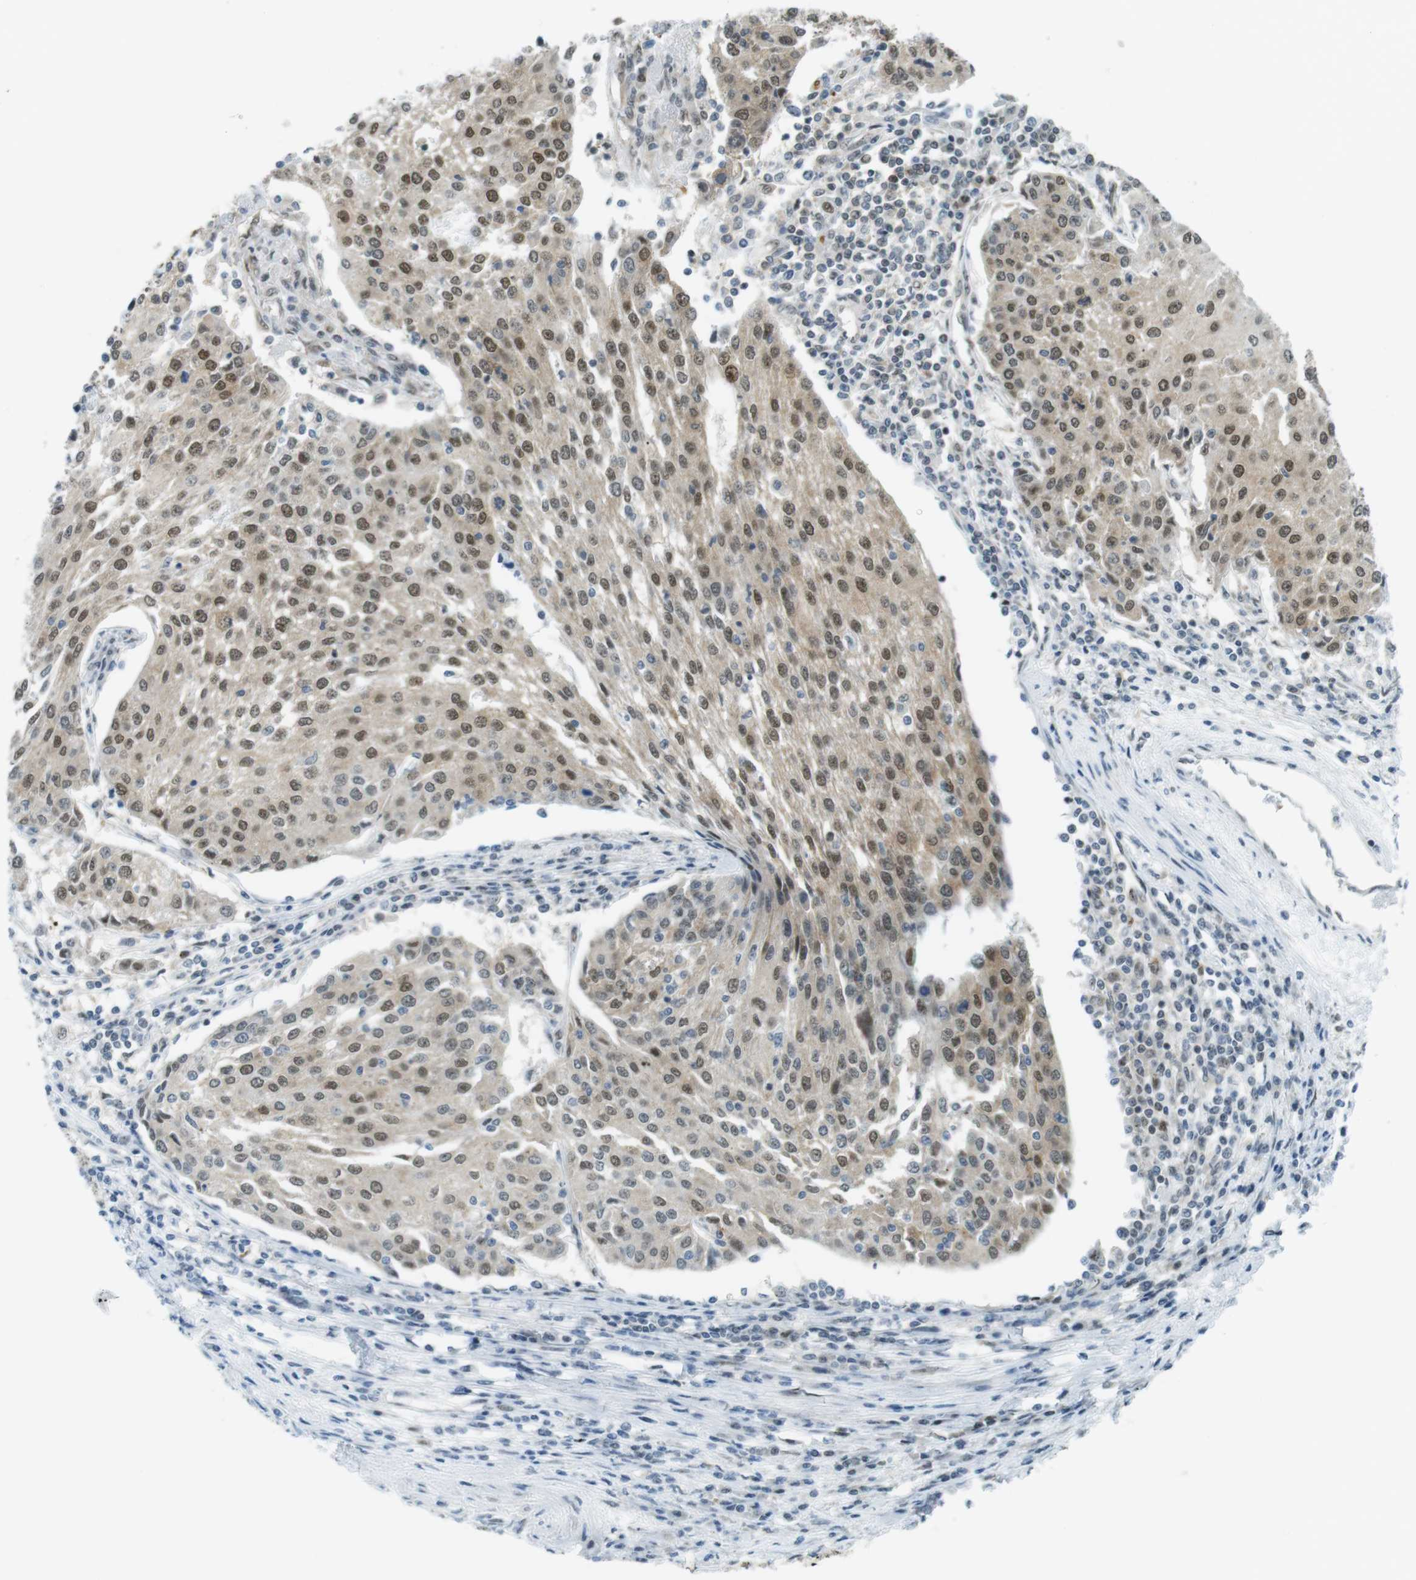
{"staining": {"intensity": "moderate", "quantity": ">75%", "location": "cytoplasmic/membranous,nuclear"}, "tissue": "urothelial cancer", "cell_type": "Tumor cells", "image_type": "cancer", "snomed": [{"axis": "morphology", "description": "Urothelial carcinoma, High grade"}, {"axis": "topography", "description": "Urinary bladder"}], "caption": "Protein staining of urothelial carcinoma (high-grade) tissue demonstrates moderate cytoplasmic/membranous and nuclear staining in approximately >75% of tumor cells.", "gene": "UBB", "patient": {"sex": "female", "age": 85}}